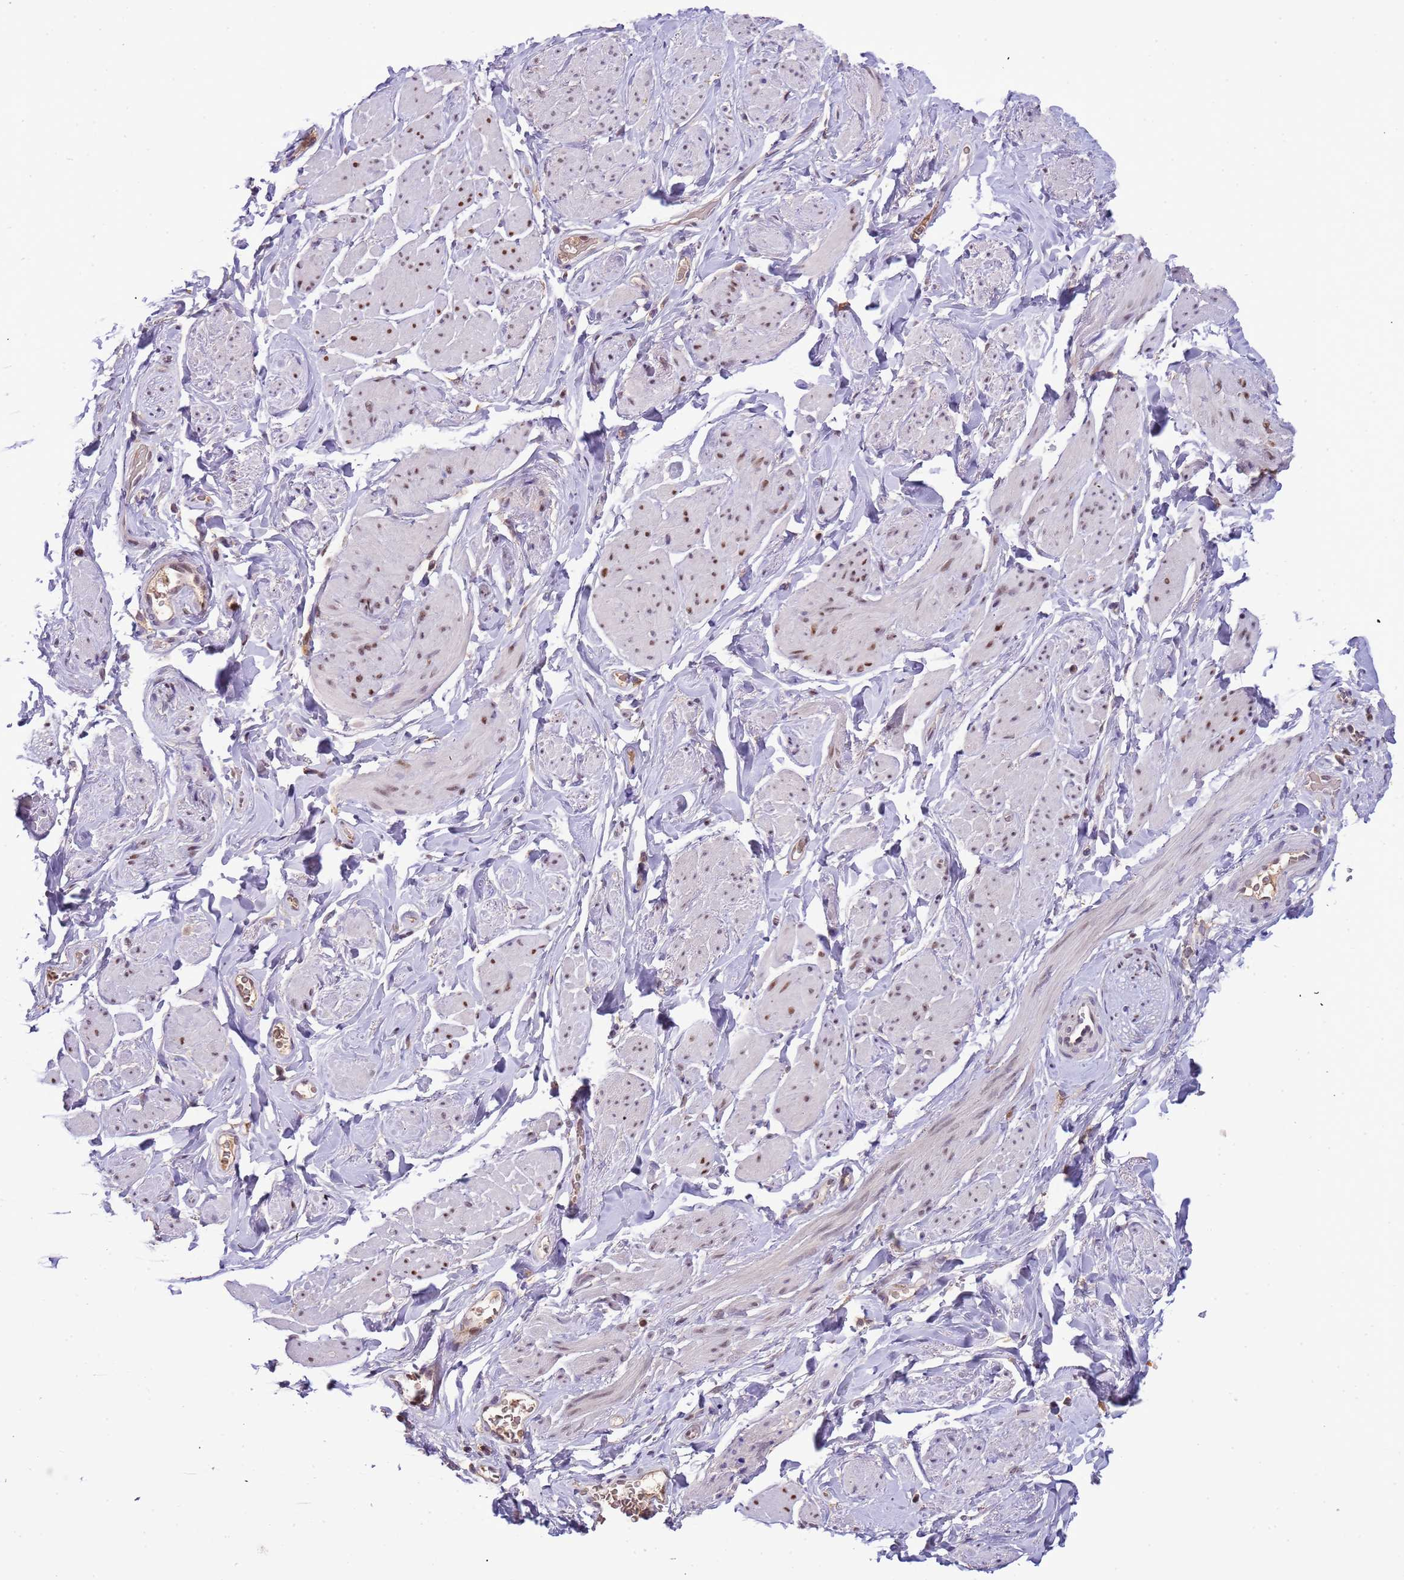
{"staining": {"intensity": "weak", "quantity": ">75%", "location": "nuclear"}, "tissue": "smooth muscle", "cell_type": "Smooth muscle cells", "image_type": "normal", "snomed": [{"axis": "morphology", "description": "Normal tissue, NOS"}, {"axis": "topography", "description": "Smooth muscle"}, {"axis": "topography", "description": "Peripheral nerve tissue"}], "caption": "Weak nuclear expression for a protein is seen in about >75% of smooth muscle cells of benign smooth muscle using immunohistochemistry.", "gene": "CD53", "patient": {"sex": "male", "age": 69}}